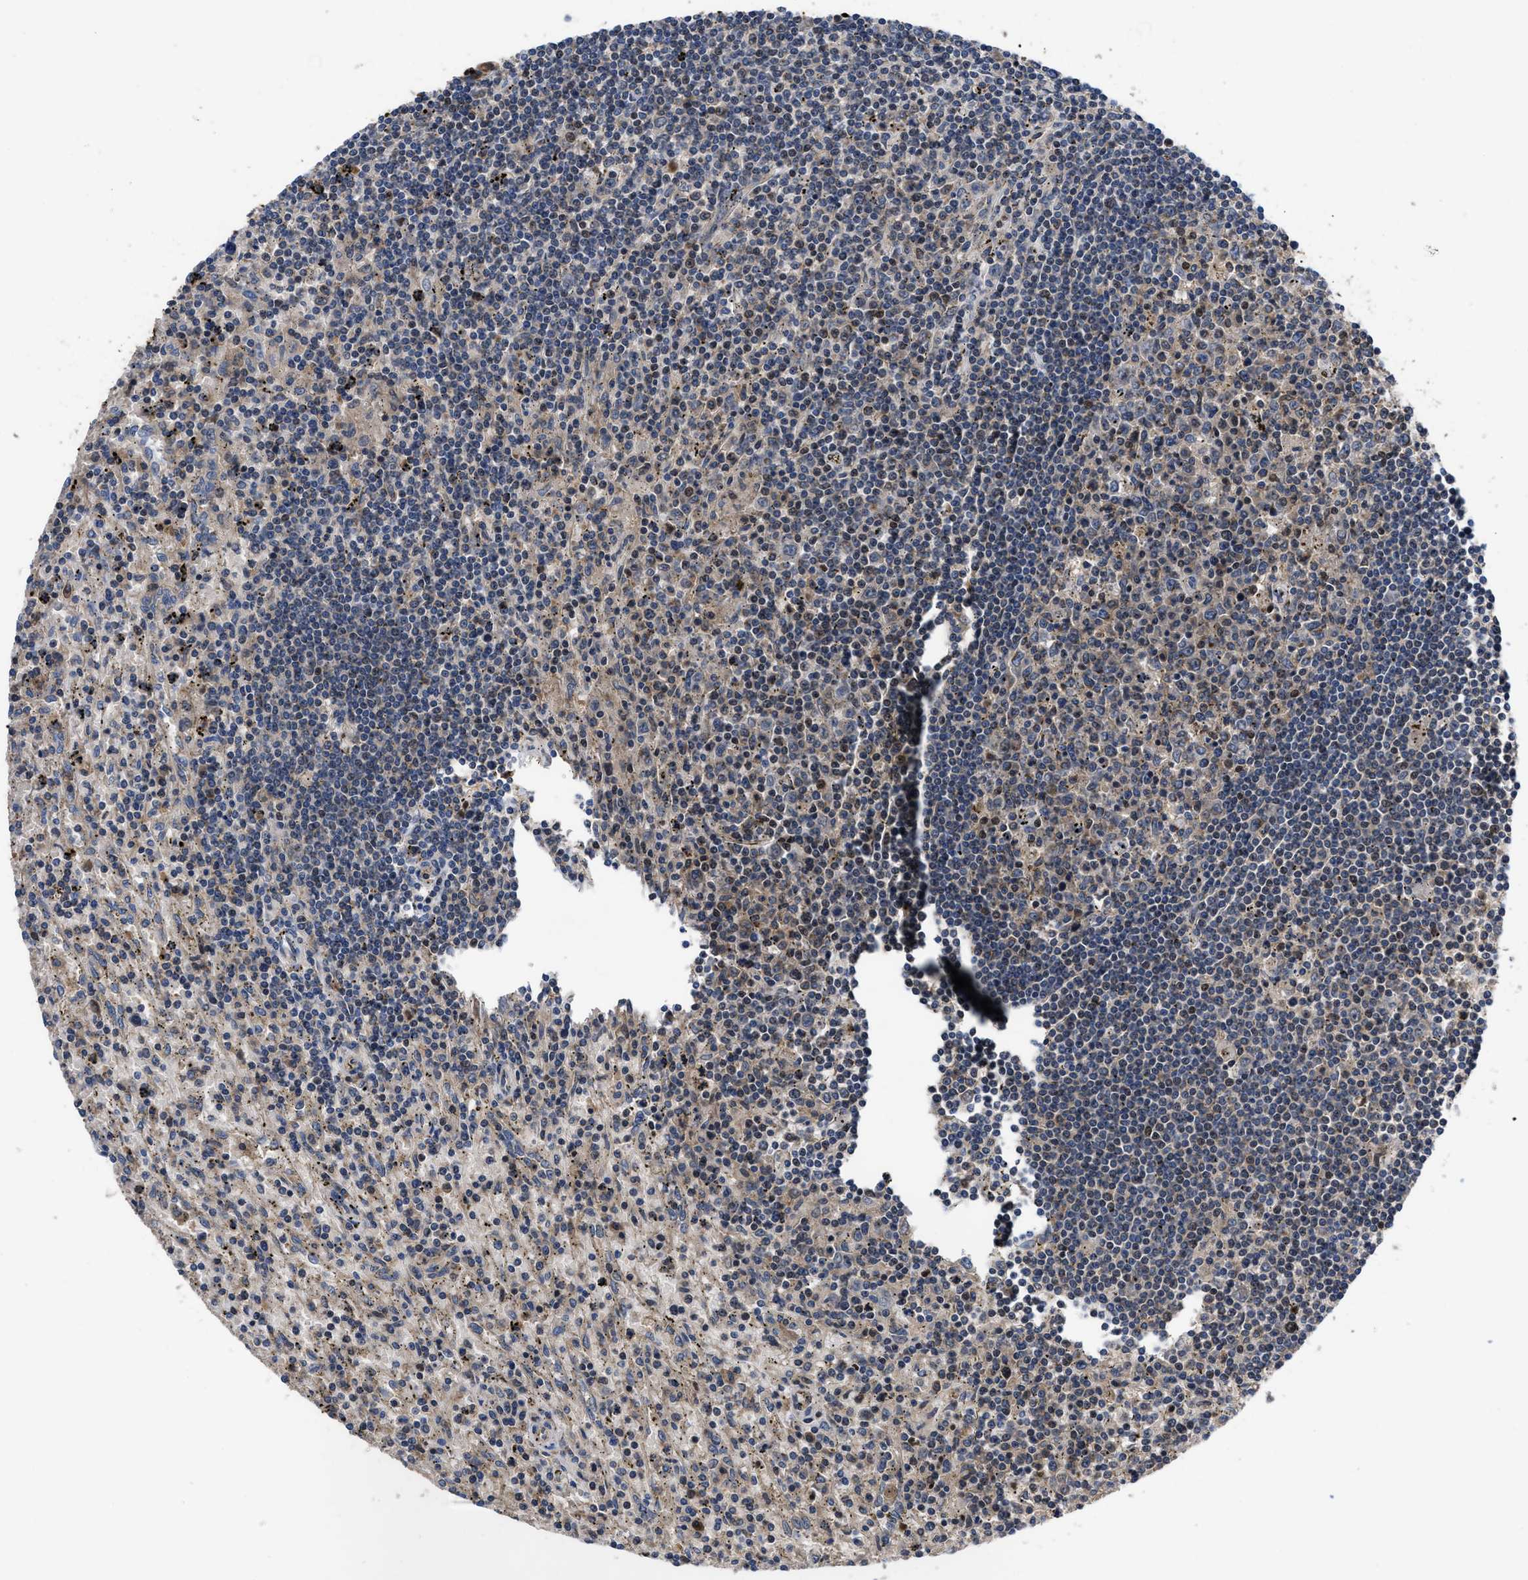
{"staining": {"intensity": "moderate", "quantity": "25%-75%", "location": "cytoplasmic/membranous,nuclear"}, "tissue": "lymphoma", "cell_type": "Tumor cells", "image_type": "cancer", "snomed": [{"axis": "morphology", "description": "Malignant lymphoma, non-Hodgkin's type, Low grade"}, {"axis": "topography", "description": "Spleen"}], "caption": "Tumor cells display medium levels of moderate cytoplasmic/membranous and nuclear staining in approximately 25%-75% of cells in malignant lymphoma, non-Hodgkin's type (low-grade). Immunohistochemistry stains the protein in brown and the nuclei are stained blue.", "gene": "YBEY", "patient": {"sex": "male", "age": 76}}